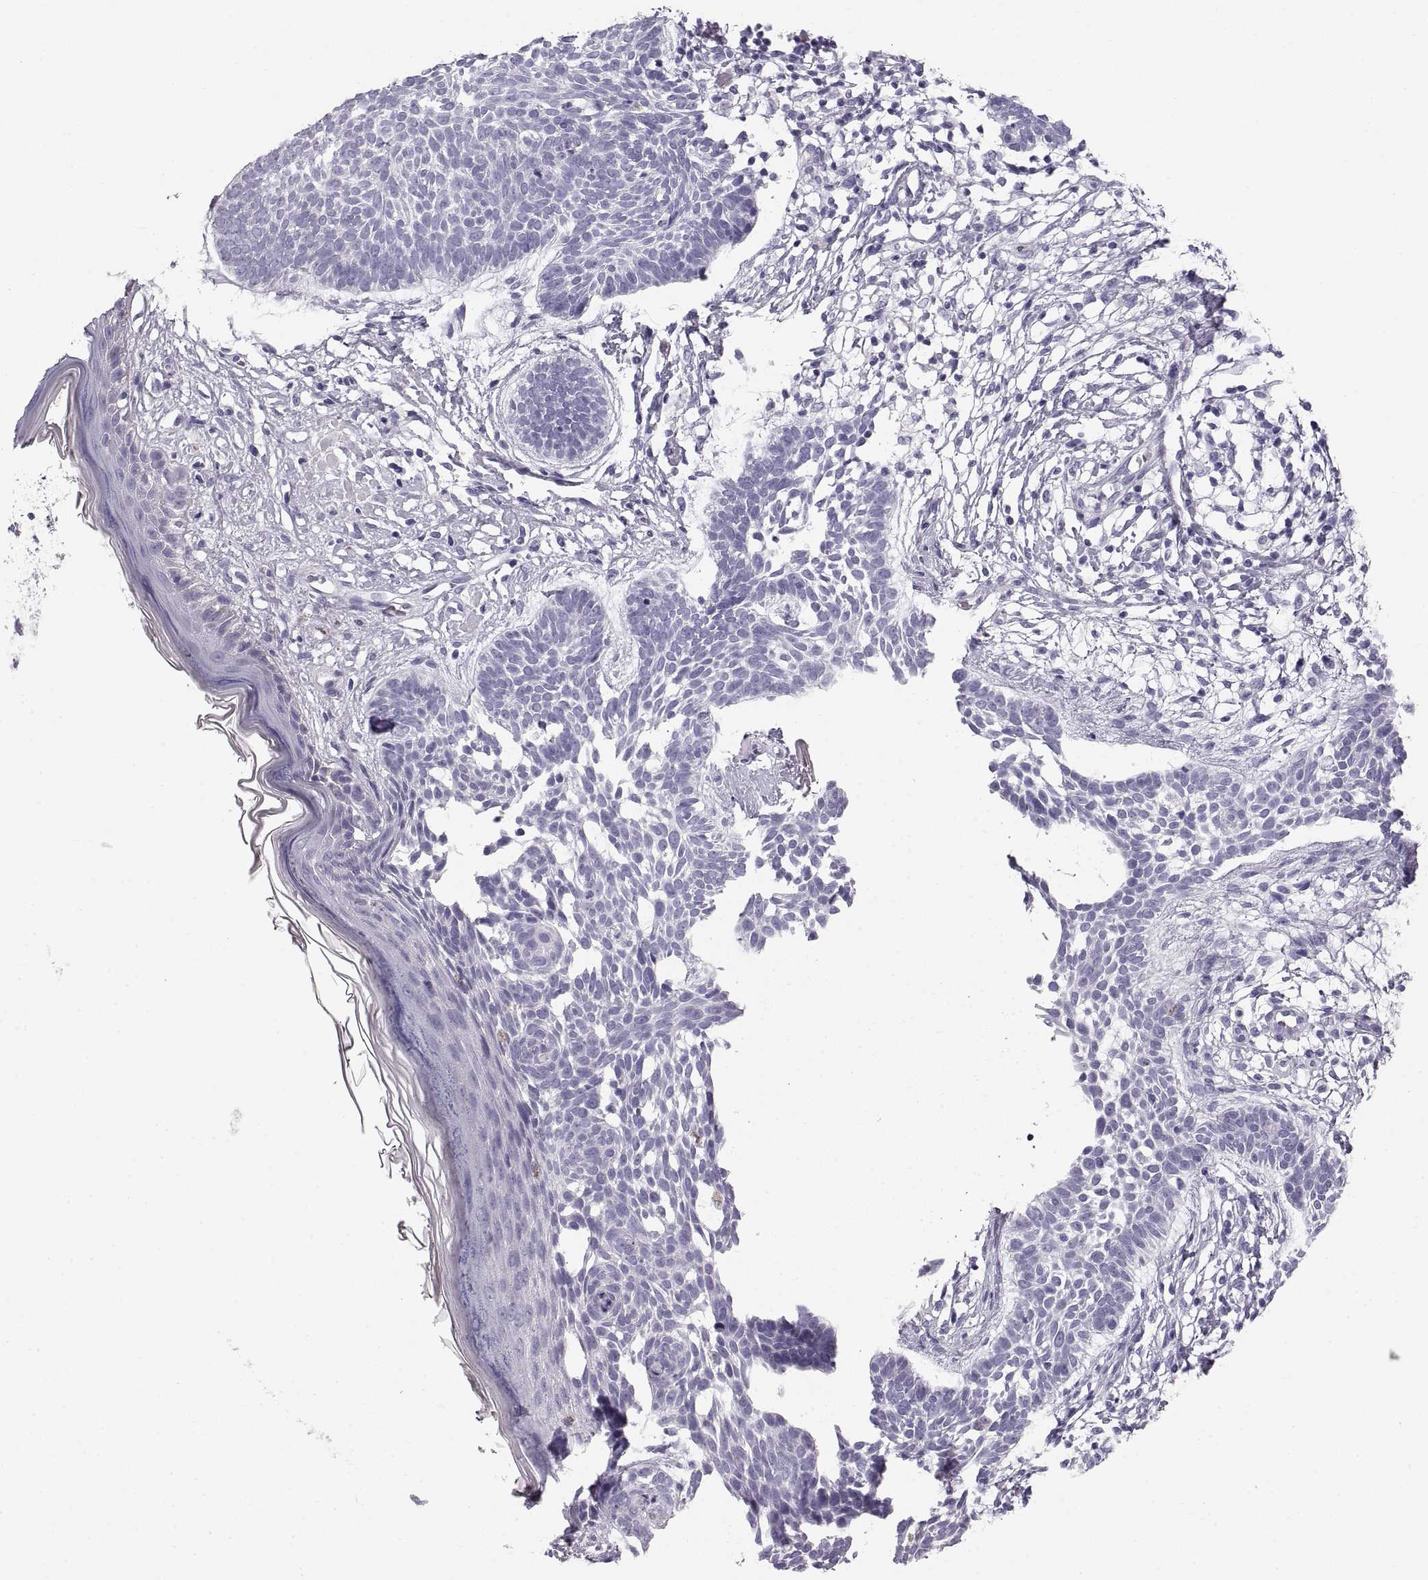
{"staining": {"intensity": "negative", "quantity": "none", "location": "none"}, "tissue": "skin cancer", "cell_type": "Tumor cells", "image_type": "cancer", "snomed": [{"axis": "morphology", "description": "Basal cell carcinoma"}, {"axis": "topography", "description": "Skin"}], "caption": "Immunohistochemical staining of skin cancer reveals no significant staining in tumor cells.", "gene": "CRYAA", "patient": {"sex": "male", "age": 85}}